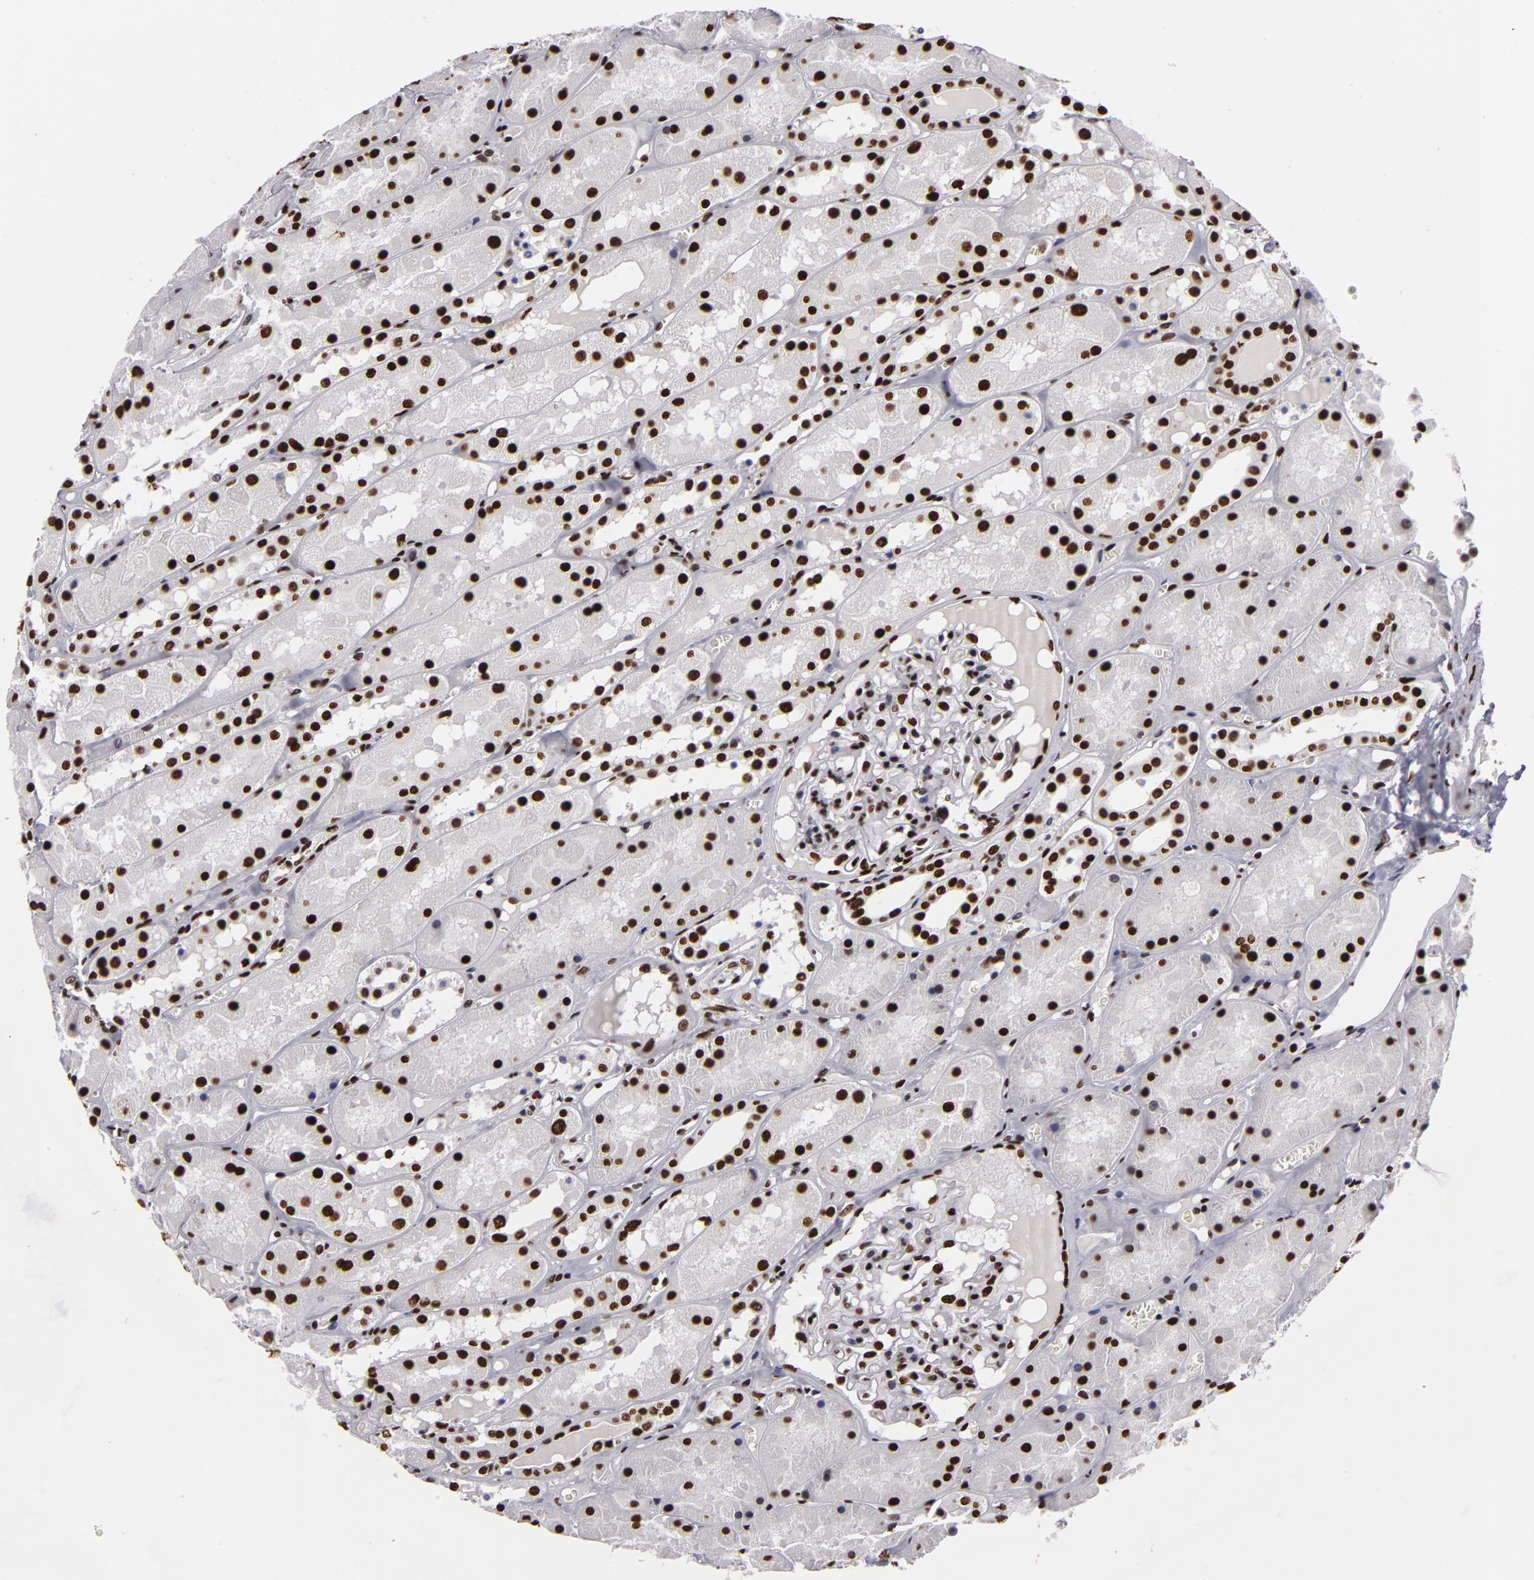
{"staining": {"intensity": "moderate", "quantity": "25%-75%", "location": "nuclear"}, "tissue": "kidney", "cell_type": "Cells in glomeruli", "image_type": "normal", "snomed": [{"axis": "morphology", "description": "Normal tissue, NOS"}, {"axis": "topography", "description": "Kidney"}], "caption": "This histopathology image shows immunohistochemistry (IHC) staining of unremarkable human kidney, with medium moderate nuclear staining in about 25%-75% of cells in glomeruli.", "gene": "SAFB", "patient": {"sex": "male", "age": 36}}